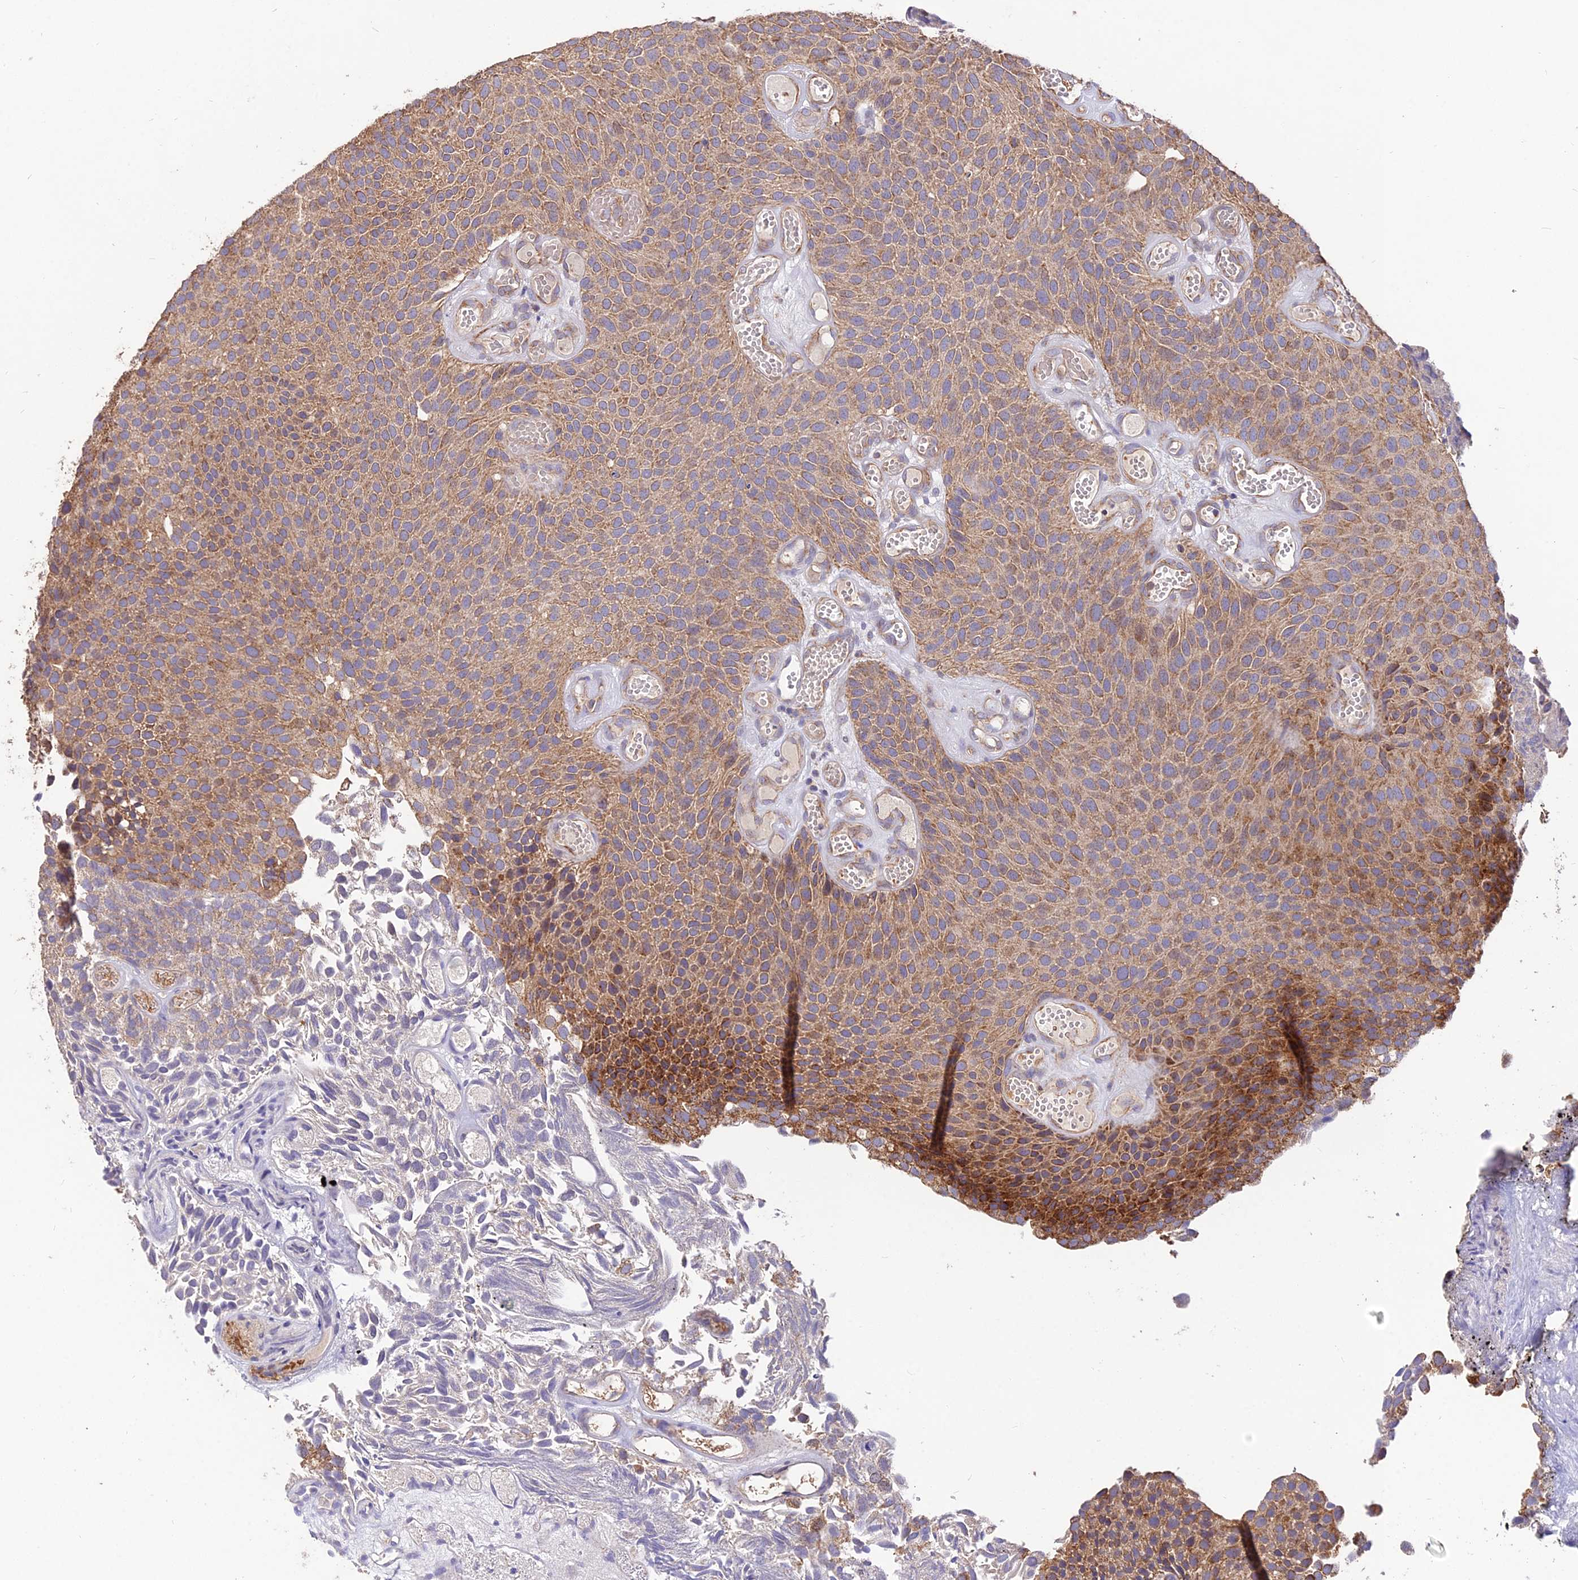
{"staining": {"intensity": "moderate", "quantity": "25%-75%", "location": "cytoplasmic/membranous"}, "tissue": "urothelial cancer", "cell_type": "Tumor cells", "image_type": "cancer", "snomed": [{"axis": "morphology", "description": "Urothelial carcinoma, Low grade"}, {"axis": "topography", "description": "Urinary bladder"}], "caption": "The histopathology image exhibits a brown stain indicating the presence of a protein in the cytoplasmic/membranous of tumor cells in low-grade urothelial carcinoma. (DAB IHC with brightfield microscopy, high magnification).", "gene": "SDHD", "patient": {"sex": "male", "age": 89}}